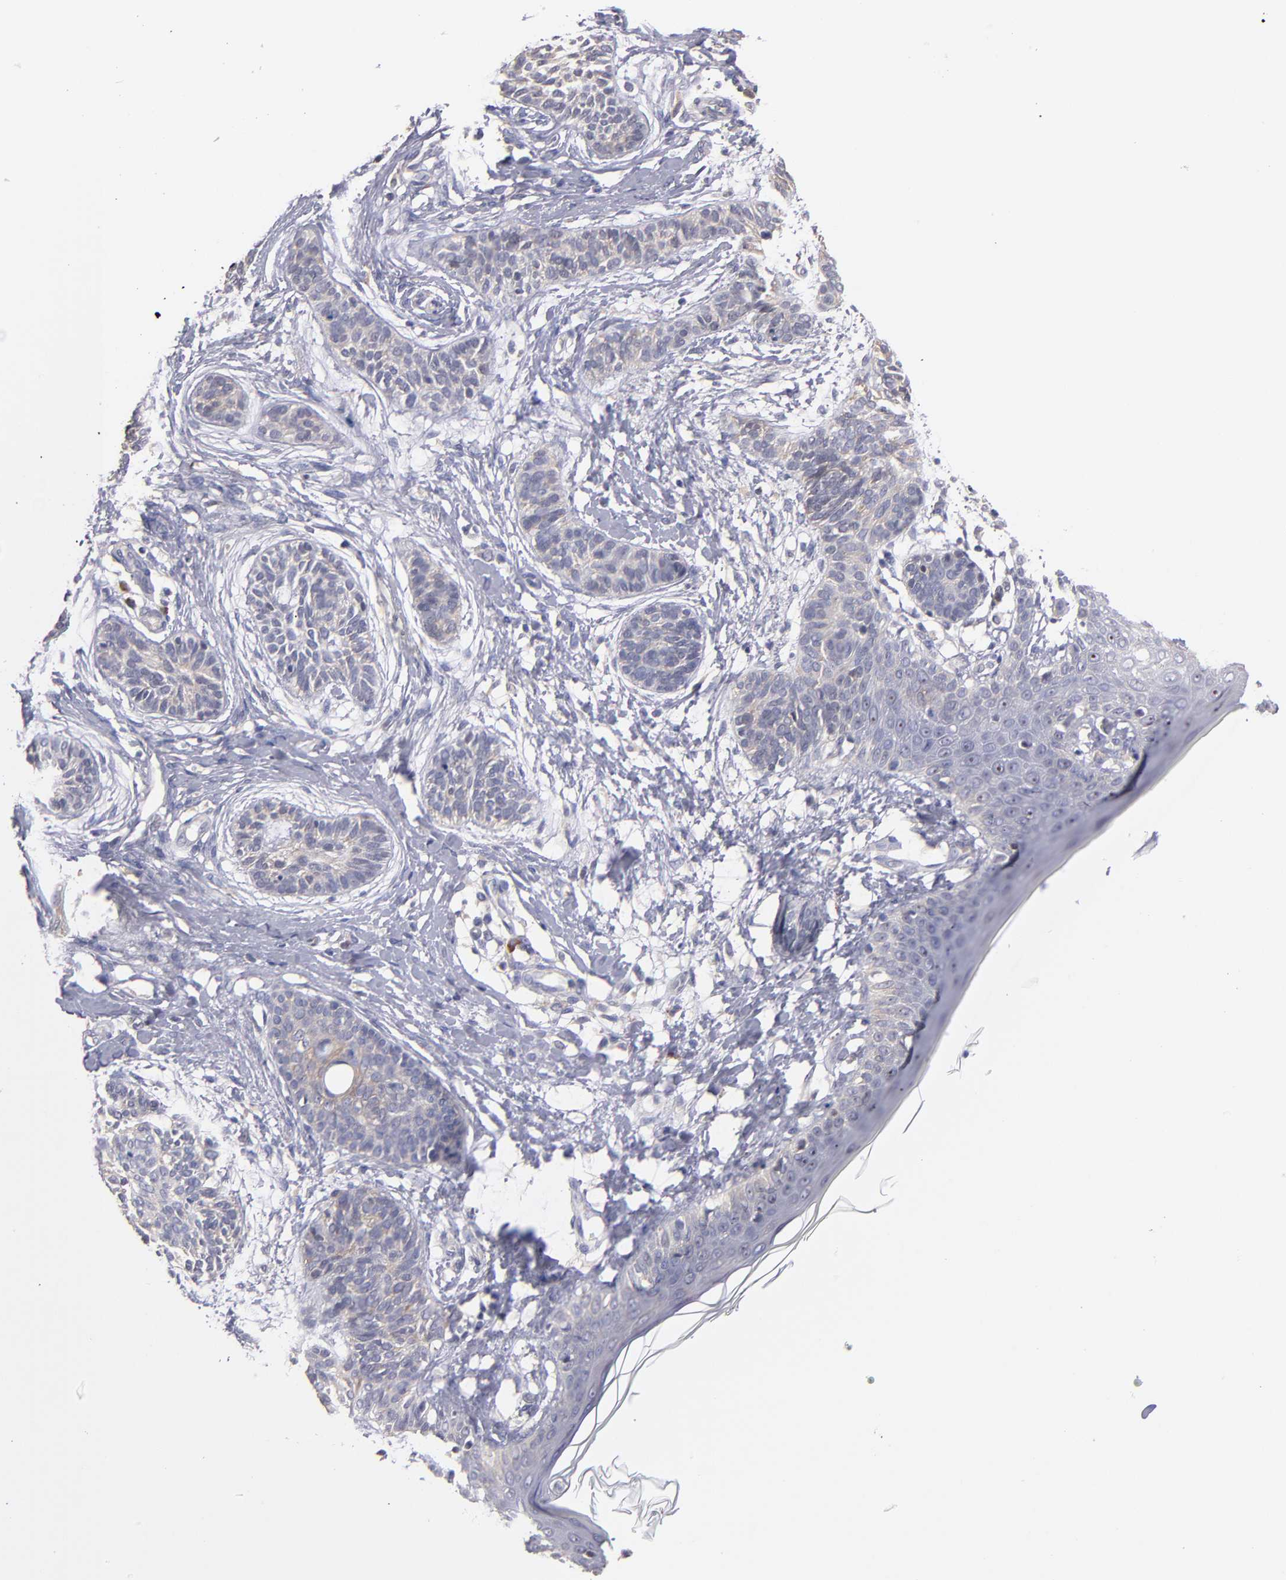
{"staining": {"intensity": "weak", "quantity": "25%-75%", "location": "cytoplasmic/membranous"}, "tissue": "skin cancer", "cell_type": "Tumor cells", "image_type": "cancer", "snomed": [{"axis": "morphology", "description": "Normal tissue, NOS"}, {"axis": "morphology", "description": "Basal cell carcinoma"}, {"axis": "topography", "description": "Skin"}], "caption": "The immunohistochemical stain shows weak cytoplasmic/membranous expression in tumor cells of skin cancer (basal cell carcinoma) tissue.", "gene": "EIF3L", "patient": {"sex": "male", "age": 63}}